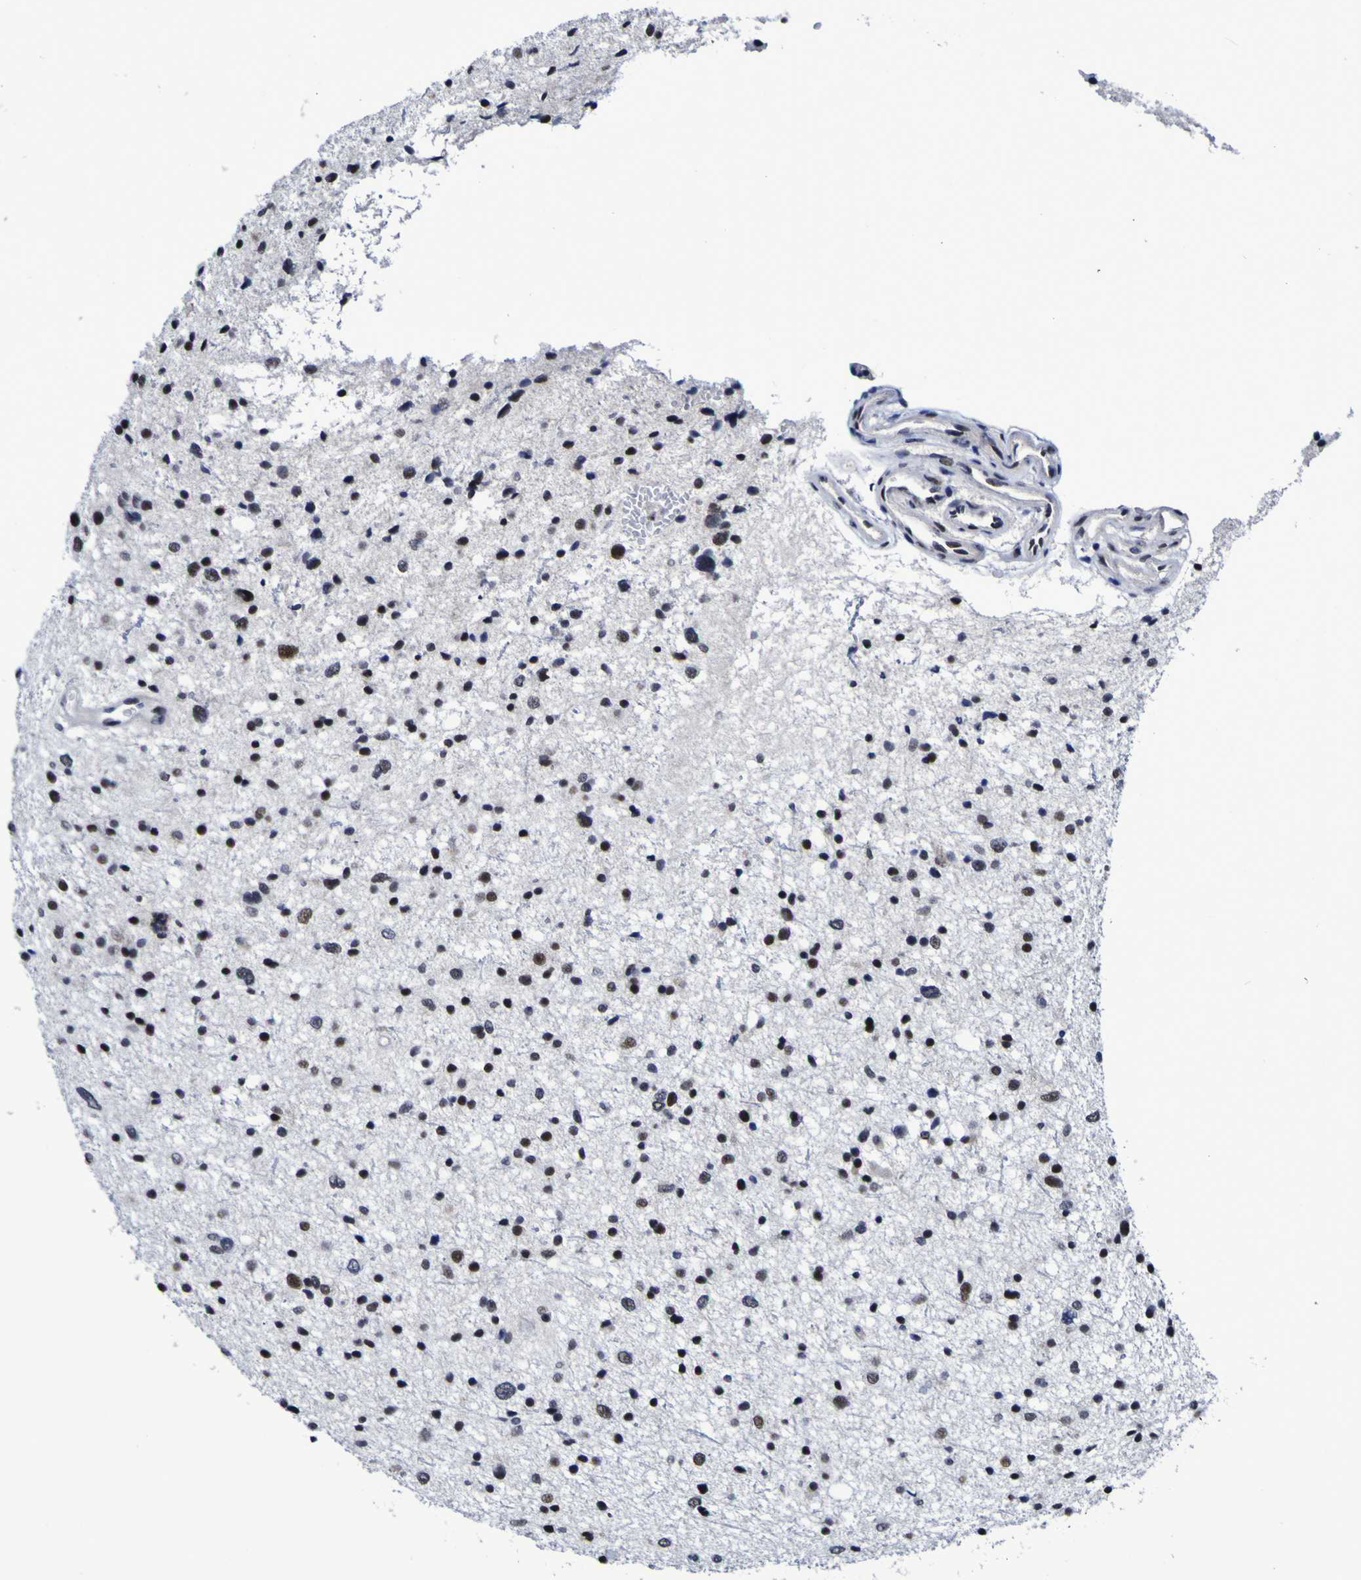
{"staining": {"intensity": "strong", "quantity": ">75%", "location": "nuclear"}, "tissue": "glioma", "cell_type": "Tumor cells", "image_type": "cancer", "snomed": [{"axis": "morphology", "description": "Glioma, malignant, Low grade"}, {"axis": "topography", "description": "Brain"}], "caption": "Immunohistochemistry (IHC) photomicrograph of human malignant glioma (low-grade) stained for a protein (brown), which displays high levels of strong nuclear expression in approximately >75% of tumor cells.", "gene": "MBD3", "patient": {"sex": "female", "age": 37}}